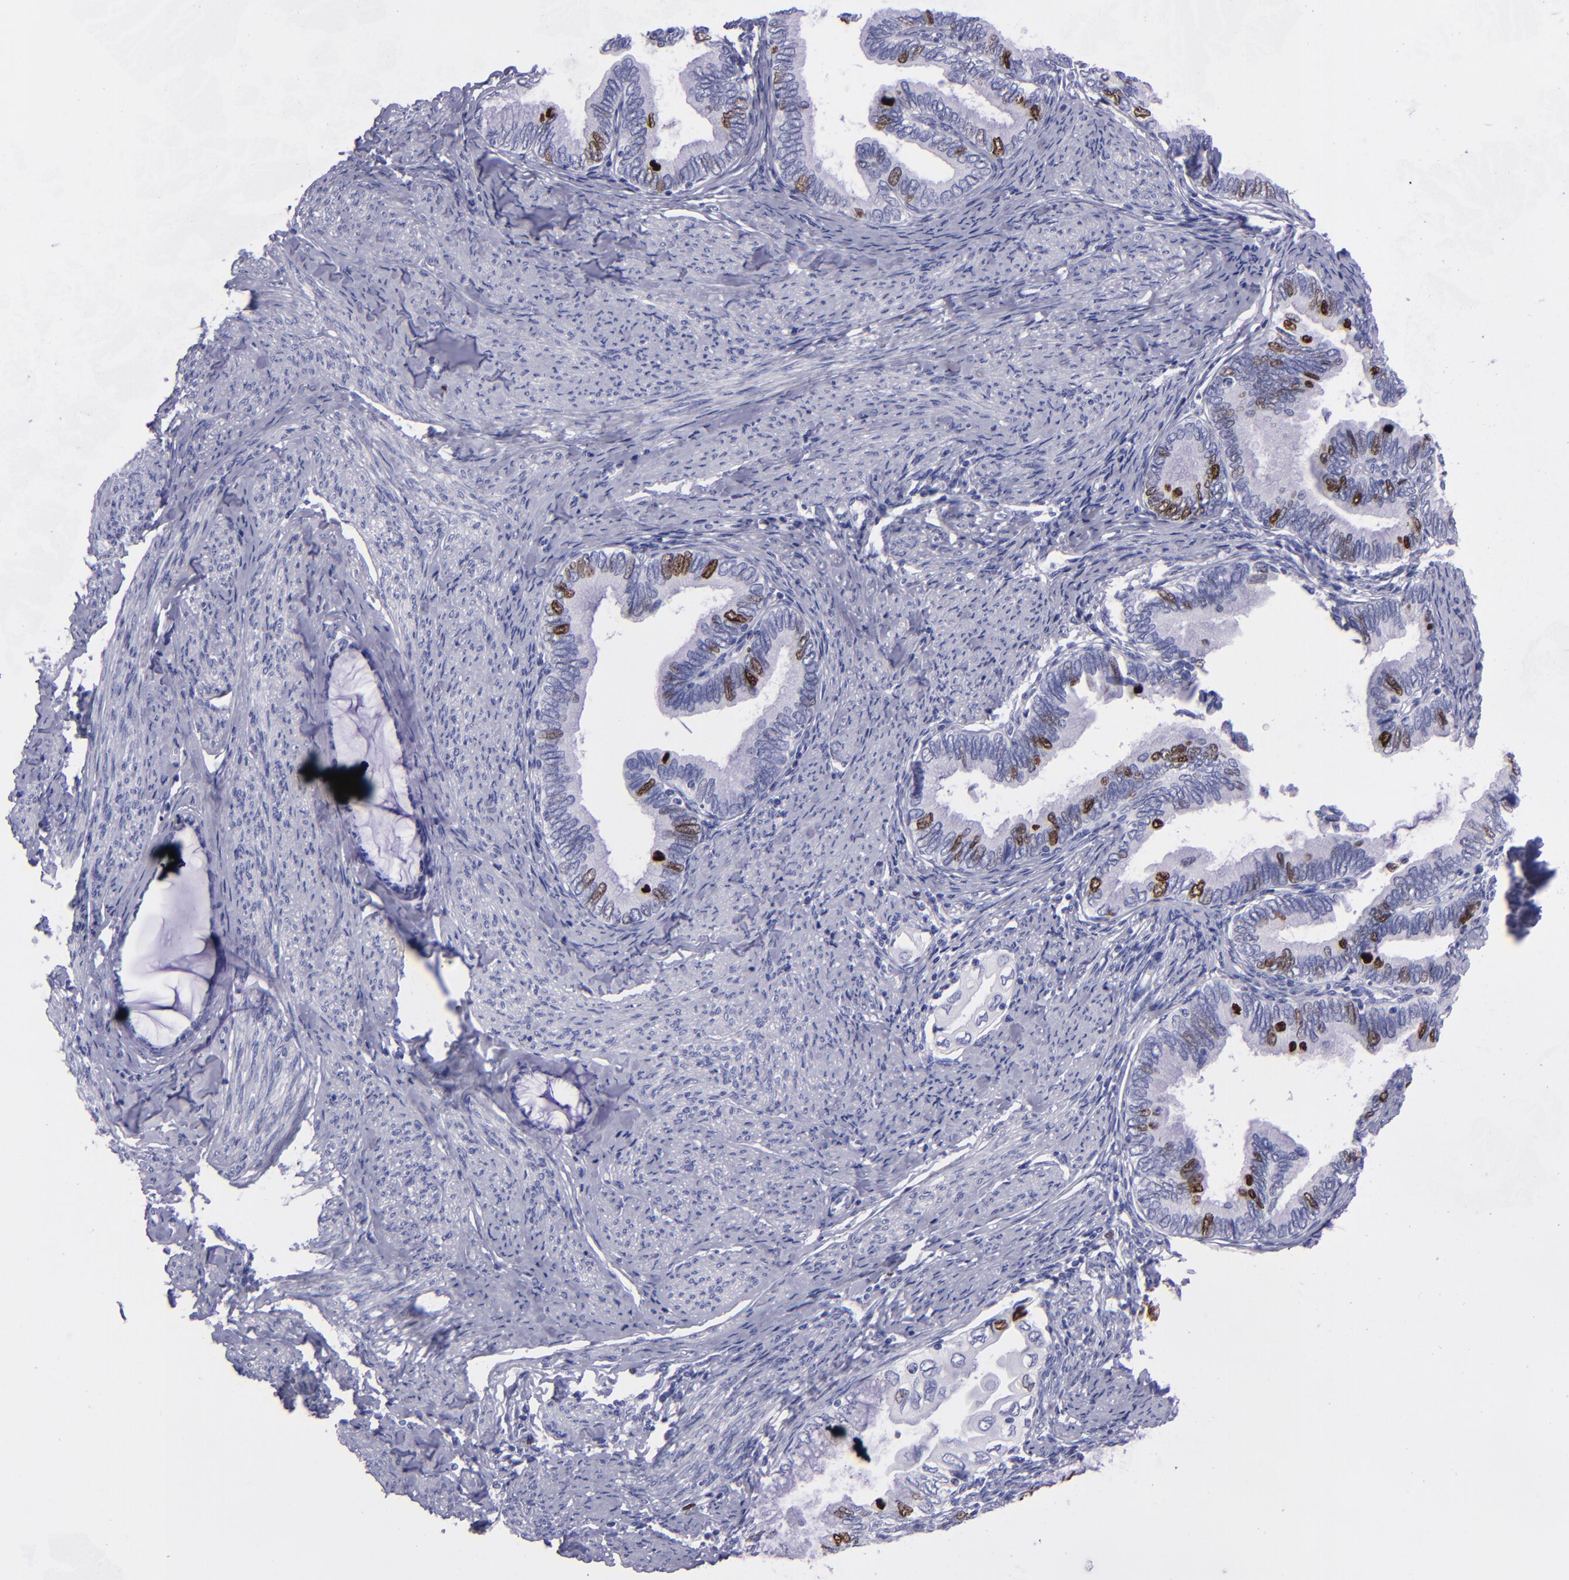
{"staining": {"intensity": "strong", "quantity": "<25%", "location": "nuclear"}, "tissue": "cervical cancer", "cell_type": "Tumor cells", "image_type": "cancer", "snomed": [{"axis": "morphology", "description": "Adenocarcinoma, NOS"}, {"axis": "topography", "description": "Cervix"}], "caption": "Protein analysis of adenocarcinoma (cervical) tissue shows strong nuclear positivity in about <25% of tumor cells.", "gene": "TOP2A", "patient": {"sex": "female", "age": 49}}